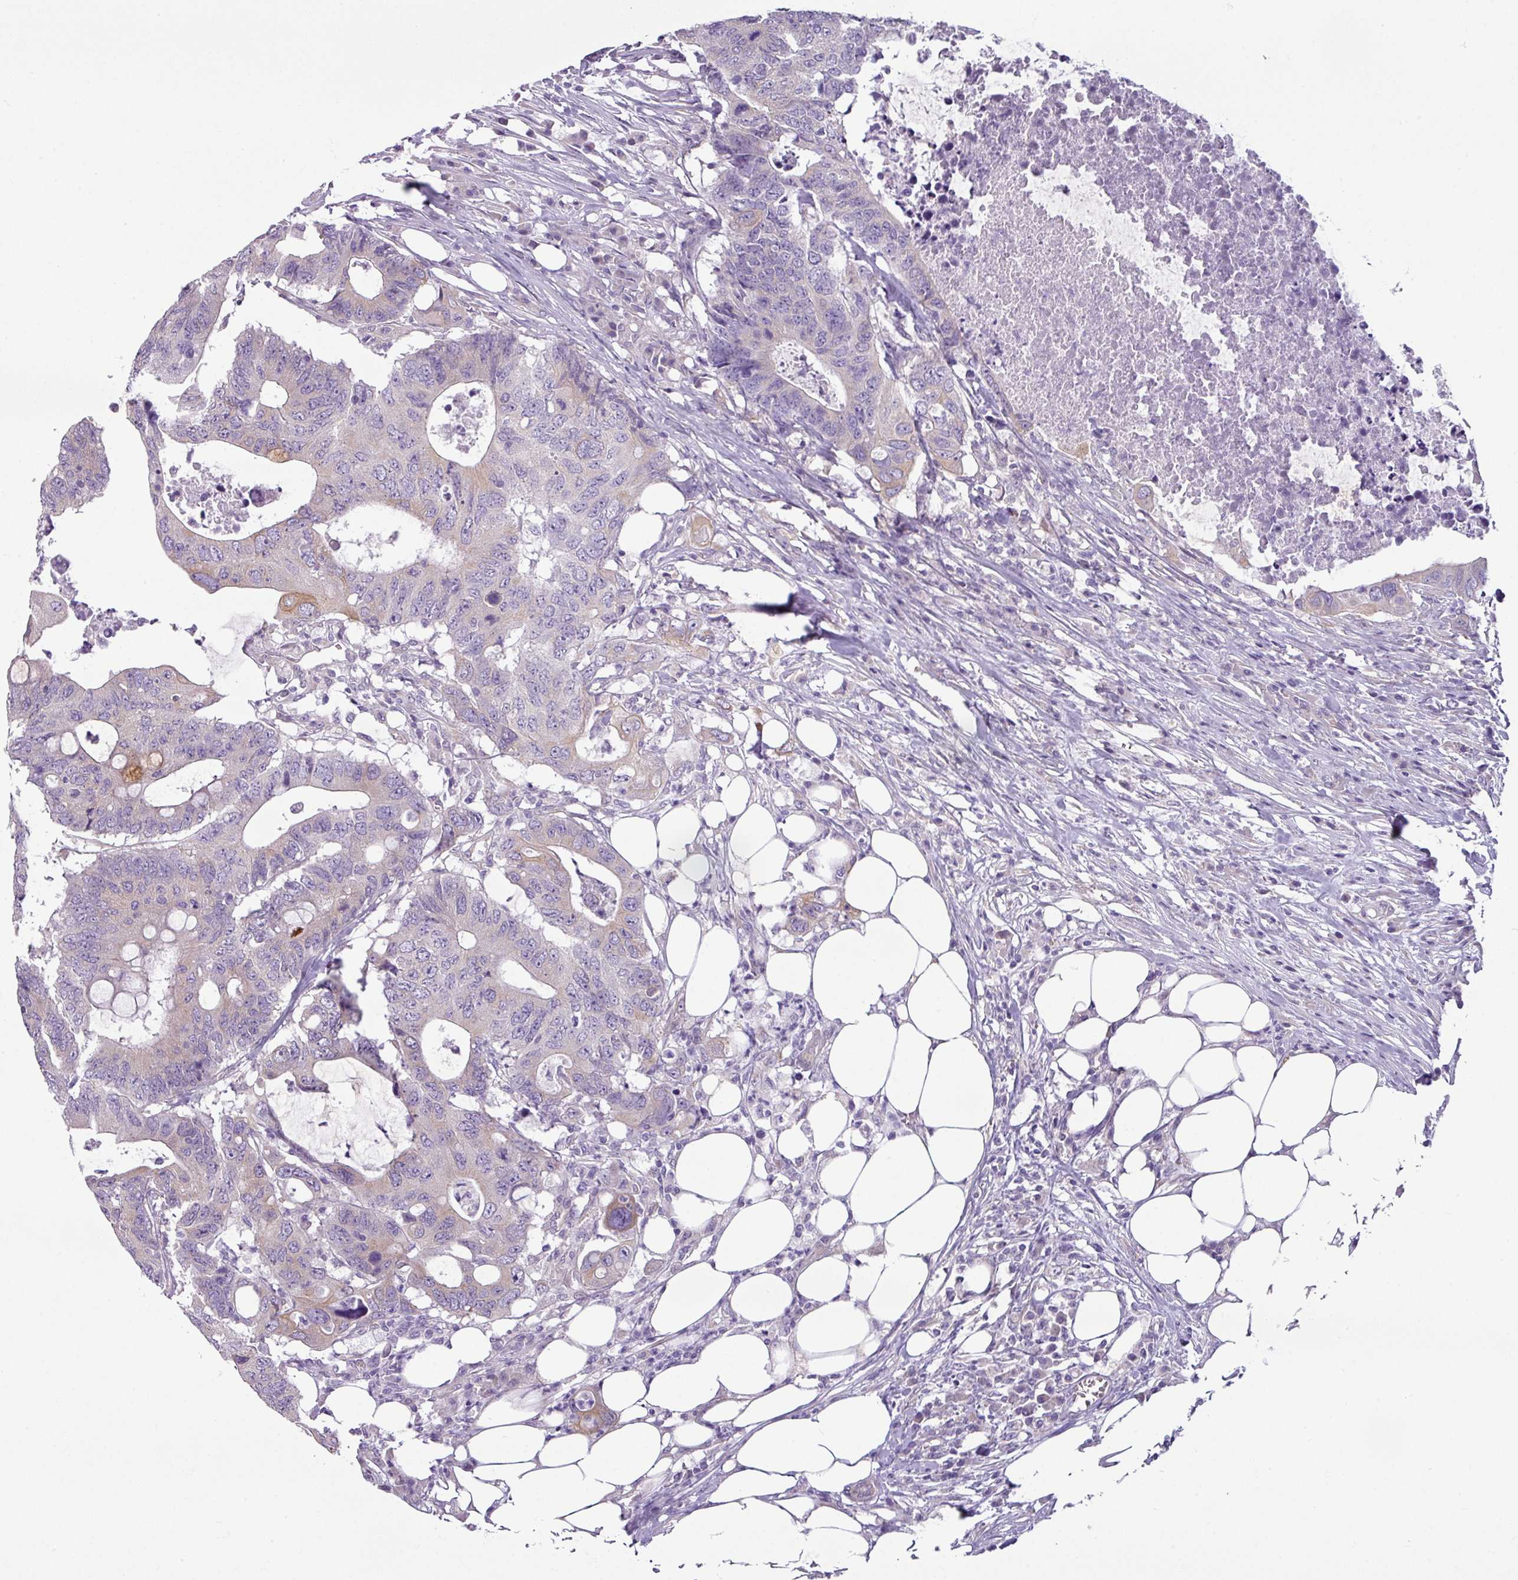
{"staining": {"intensity": "moderate", "quantity": "25%-75%", "location": "cytoplasmic/membranous"}, "tissue": "colorectal cancer", "cell_type": "Tumor cells", "image_type": "cancer", "snomed": [{"axis": "morphology", "description": "Adenocarcinoma, NOS"}, {"axis": "topography", "description": "Colon"}], "caption": "DAB (3,3'-diaminobenzidine) immunohistochemical staining of colorectal adenocarcinoma reveals moderate cytoplasmic/membranous protein expression in about 25%-75% of tumor cells.", "gene": "TOR1AIP2", "patient": {"sex": "male", "age": 71}}